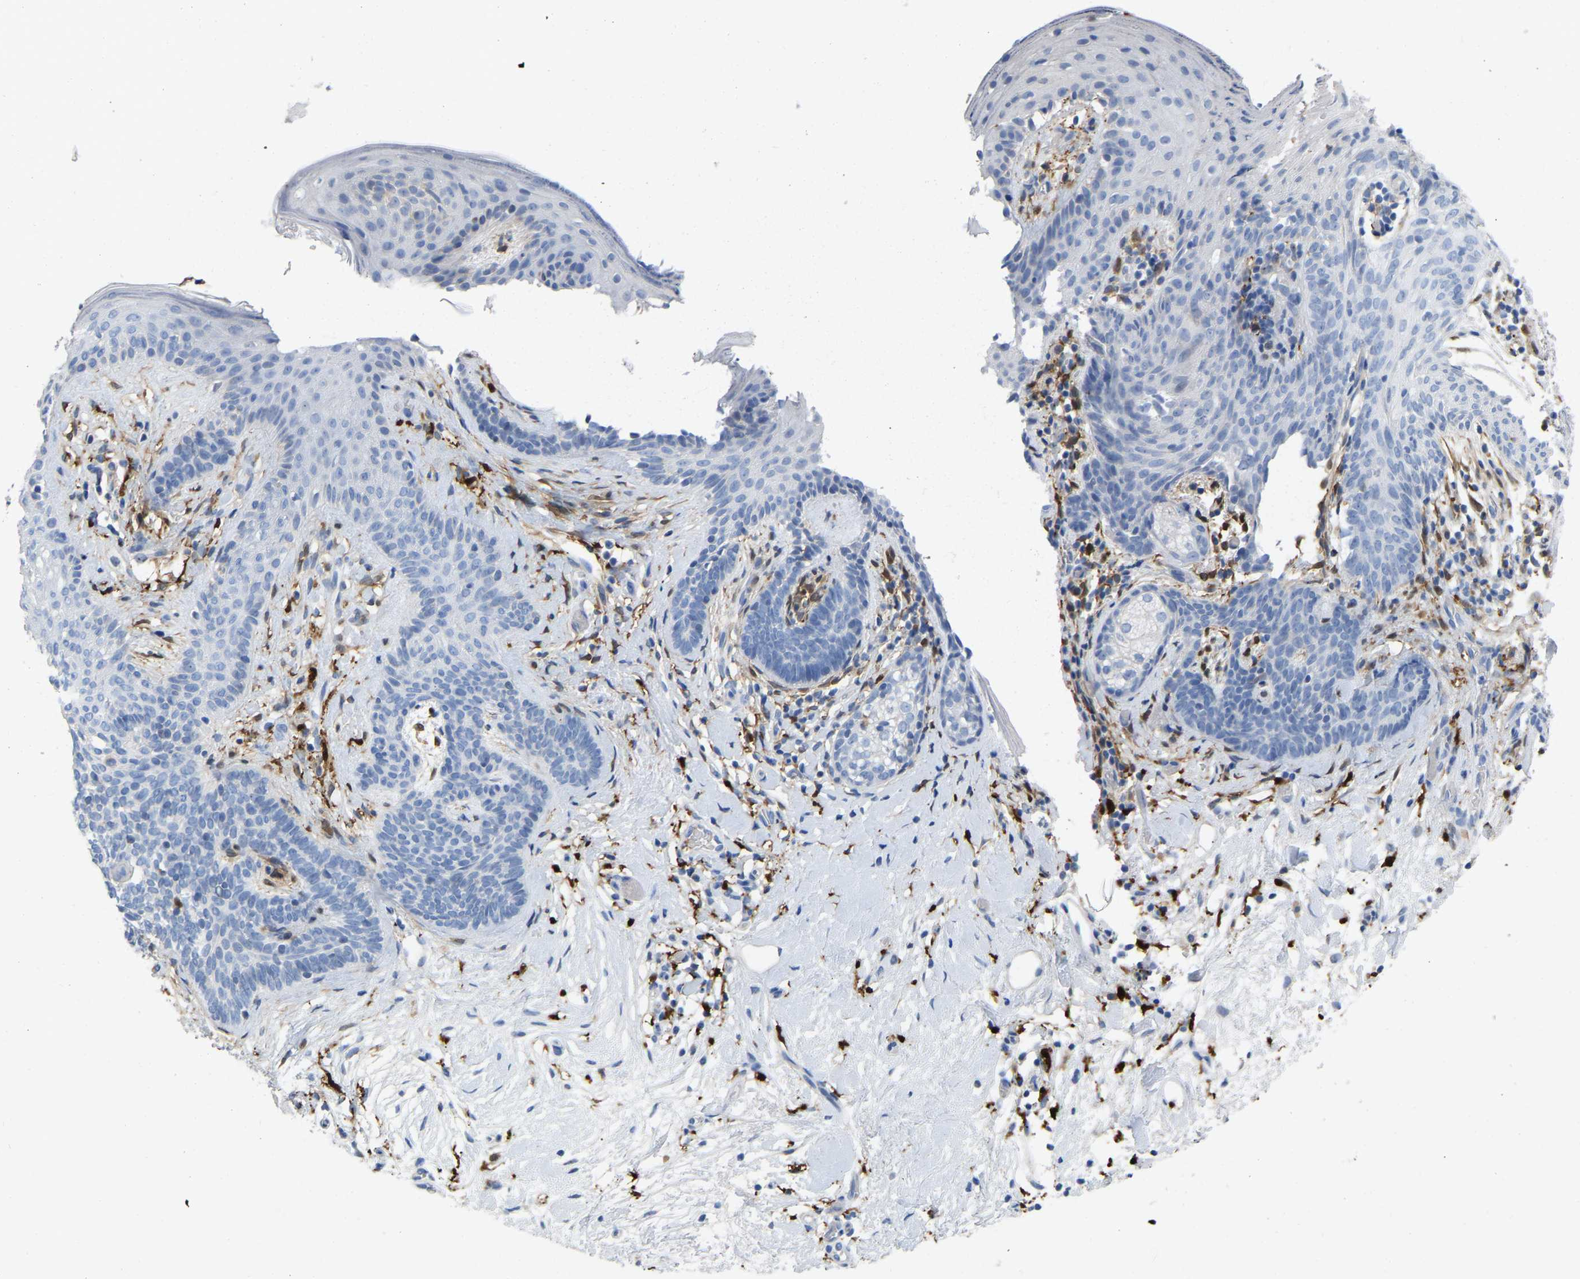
{"staining": {"intensity": "negative", "quantity": "none", "location": "none"}, "tissue": "skin cancer", "cell_type": "Tumor cells", "image_type": "cancer", "snomed": [{"axis": "morphology", "description": "Developmental malformation"}, {"axis": "morphology", "description": "Basal cell carcinoma"}, {"axis": "topography", "description": "Skin"}], "caption": "The image exhibits no significant expression in tumor cells of skin cancer.", "gene": "ULBP2", "patient": {"sex": "female", "age": 62}}